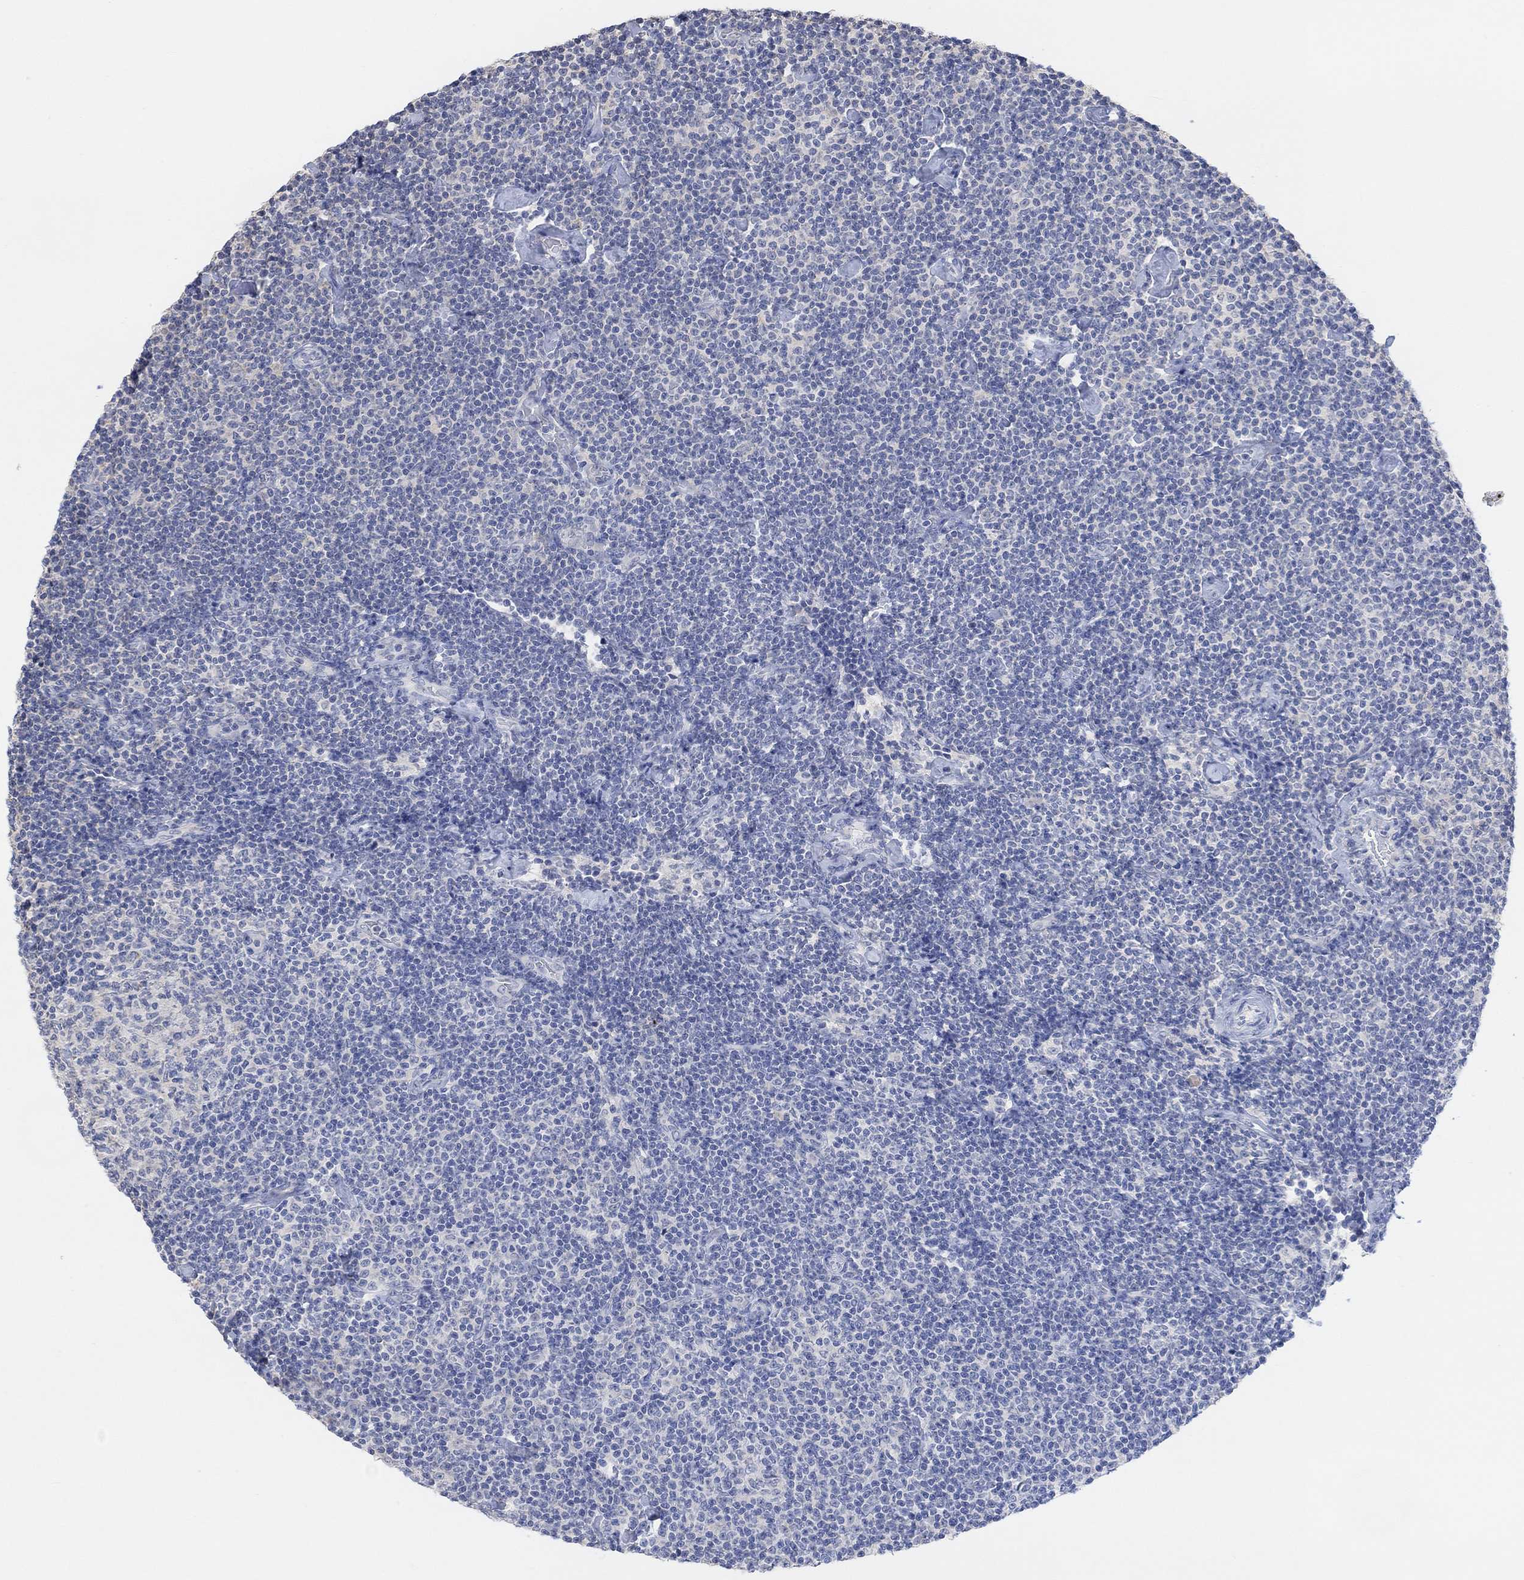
{"staining": {"intensity": "negative", "quantity": "none", "location": "none"}, "tissue": "lymphoma", "cell_type": "Tumor cells", "image_type": "cancer", "snomed": [{"axis": "morphology", "description": "Malignant lymphoma, non-Hodgkin's type, Low grade"}, {"axis": "topography", "description": "Lymph node"}], "caption": "Protein analysis of malignant lymphoma, non-Hodgkin's type (low-grade) displays no significant expression in tumor cells. (Brightfield microscopy of DAB immunohistochemistry (IHC) at high magnification).", "gene": "MUC1", "patient": {"sex": "male", "age": 81}}